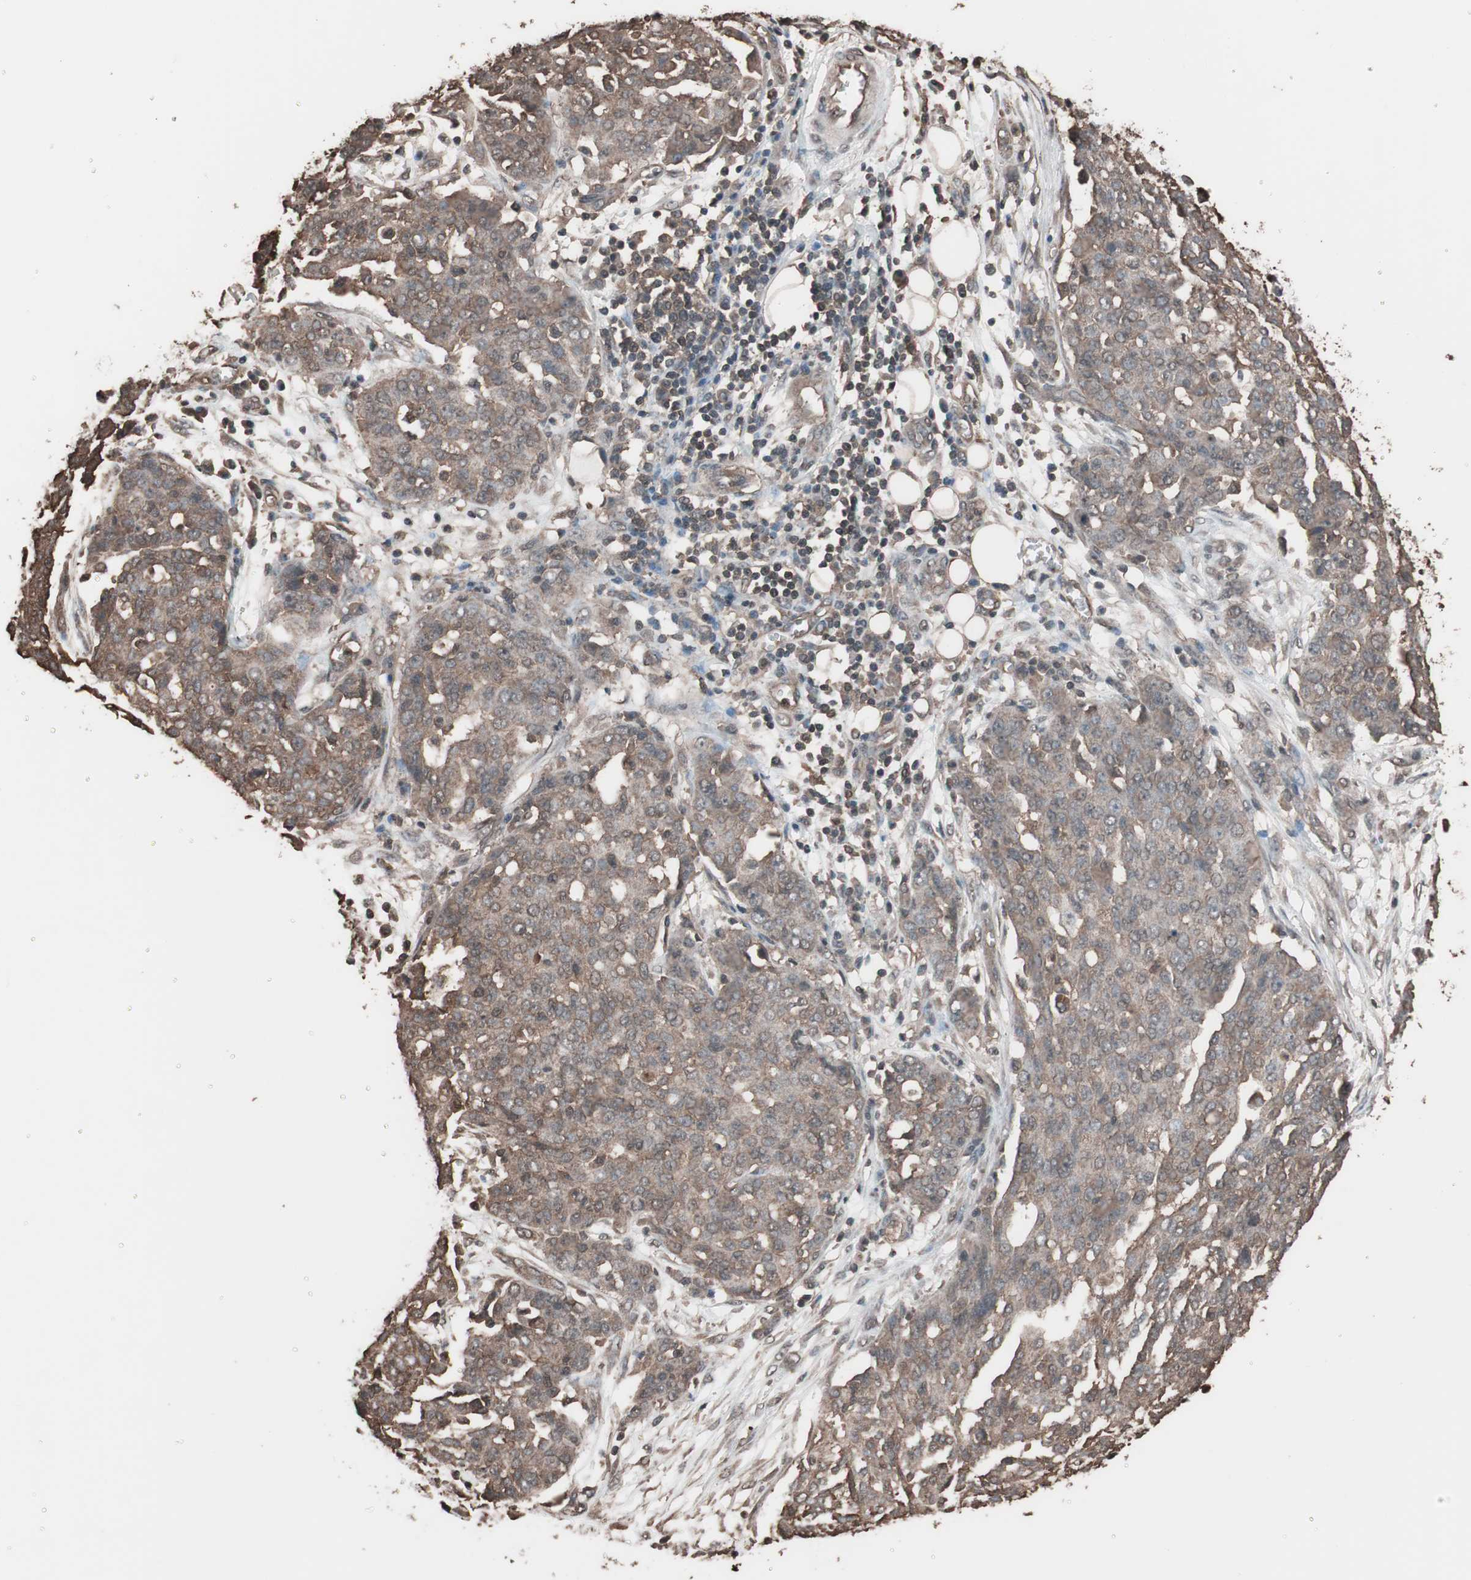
{"staining": {"intensity": "weak", "quantity": ">75%", "location": "cytoplasmic/membranous"}, "tissue": "ovarian cancer", "cell_type": "Tumor cells", "image_type": "cancer", "snomed": [{"axis": "morphology", "description": "Cystadenocarcinoma, serous, NOS"}, {"axis": "topography", "description": "Soft tissue"}, {"axis": "topography", "description": "Ovary"}], "caption": "Immunohistochemistry (IHC) of ovarian serous cystadenocarcinoma displays low levels of weak cytoplasmic/membranous staining in approximately >75% of tumor cells.", "gene": "CALM2", "patient": {"sex": "female", "age": 57}}